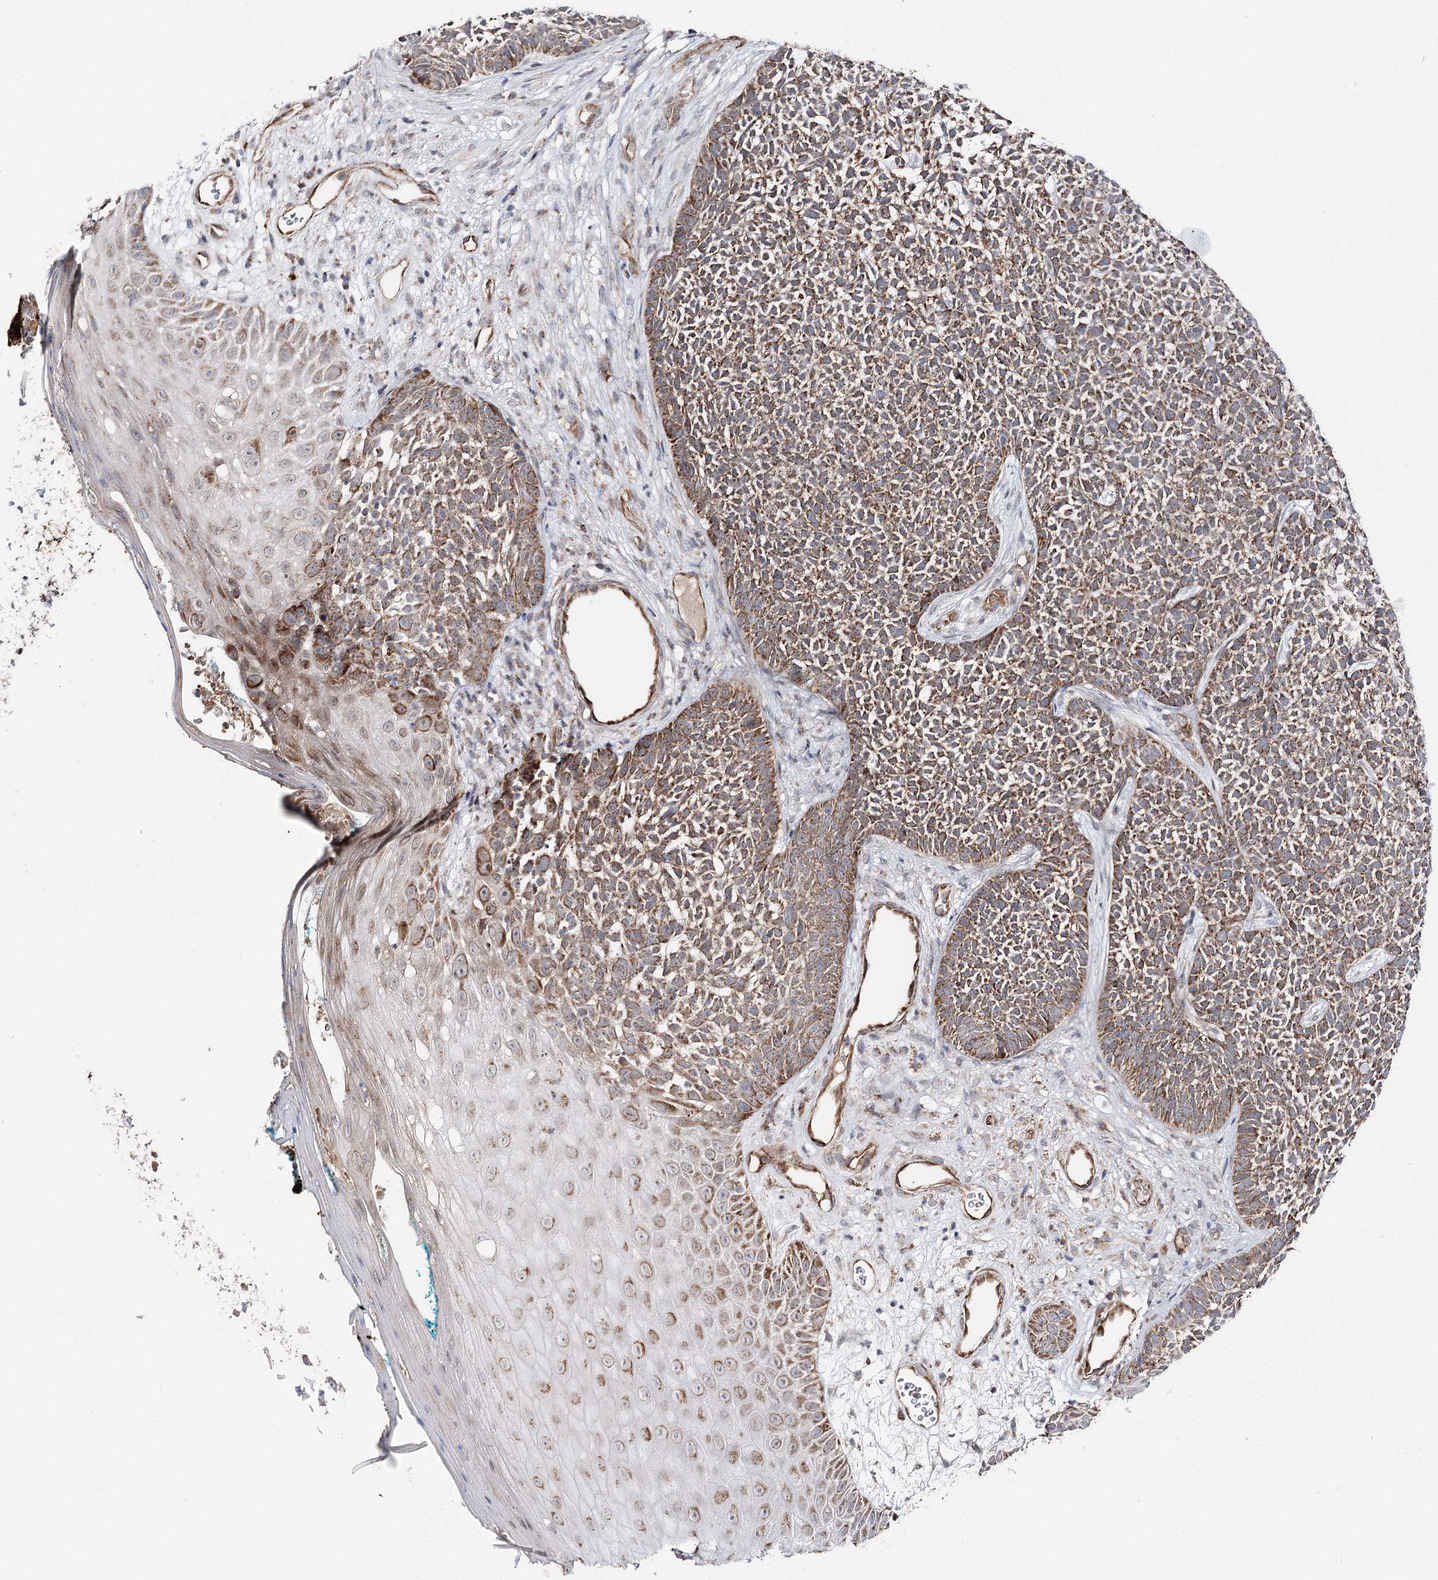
{"staining": {"intensity": "moderate", "quantity": ">75%", "location": "cytoplasmic/membranous"}, "tissue": "skin cancer", "cell_type": "Tumor cells", "image_type": "cancer", "snomed": [{"axis": "morphology", "description": "Basal cell carcinoma"}, {"axis": "topography", "description": "Skin"}], "caption": "There is medium levels of moderate cytoplasmic/membranous staining in tumor cells of skin basal cell carcinoma, as demonstrated by immunohistochemical staining (brown color).", "gene": "CBR4", "patient": {"sex": "female", "age": 84}}